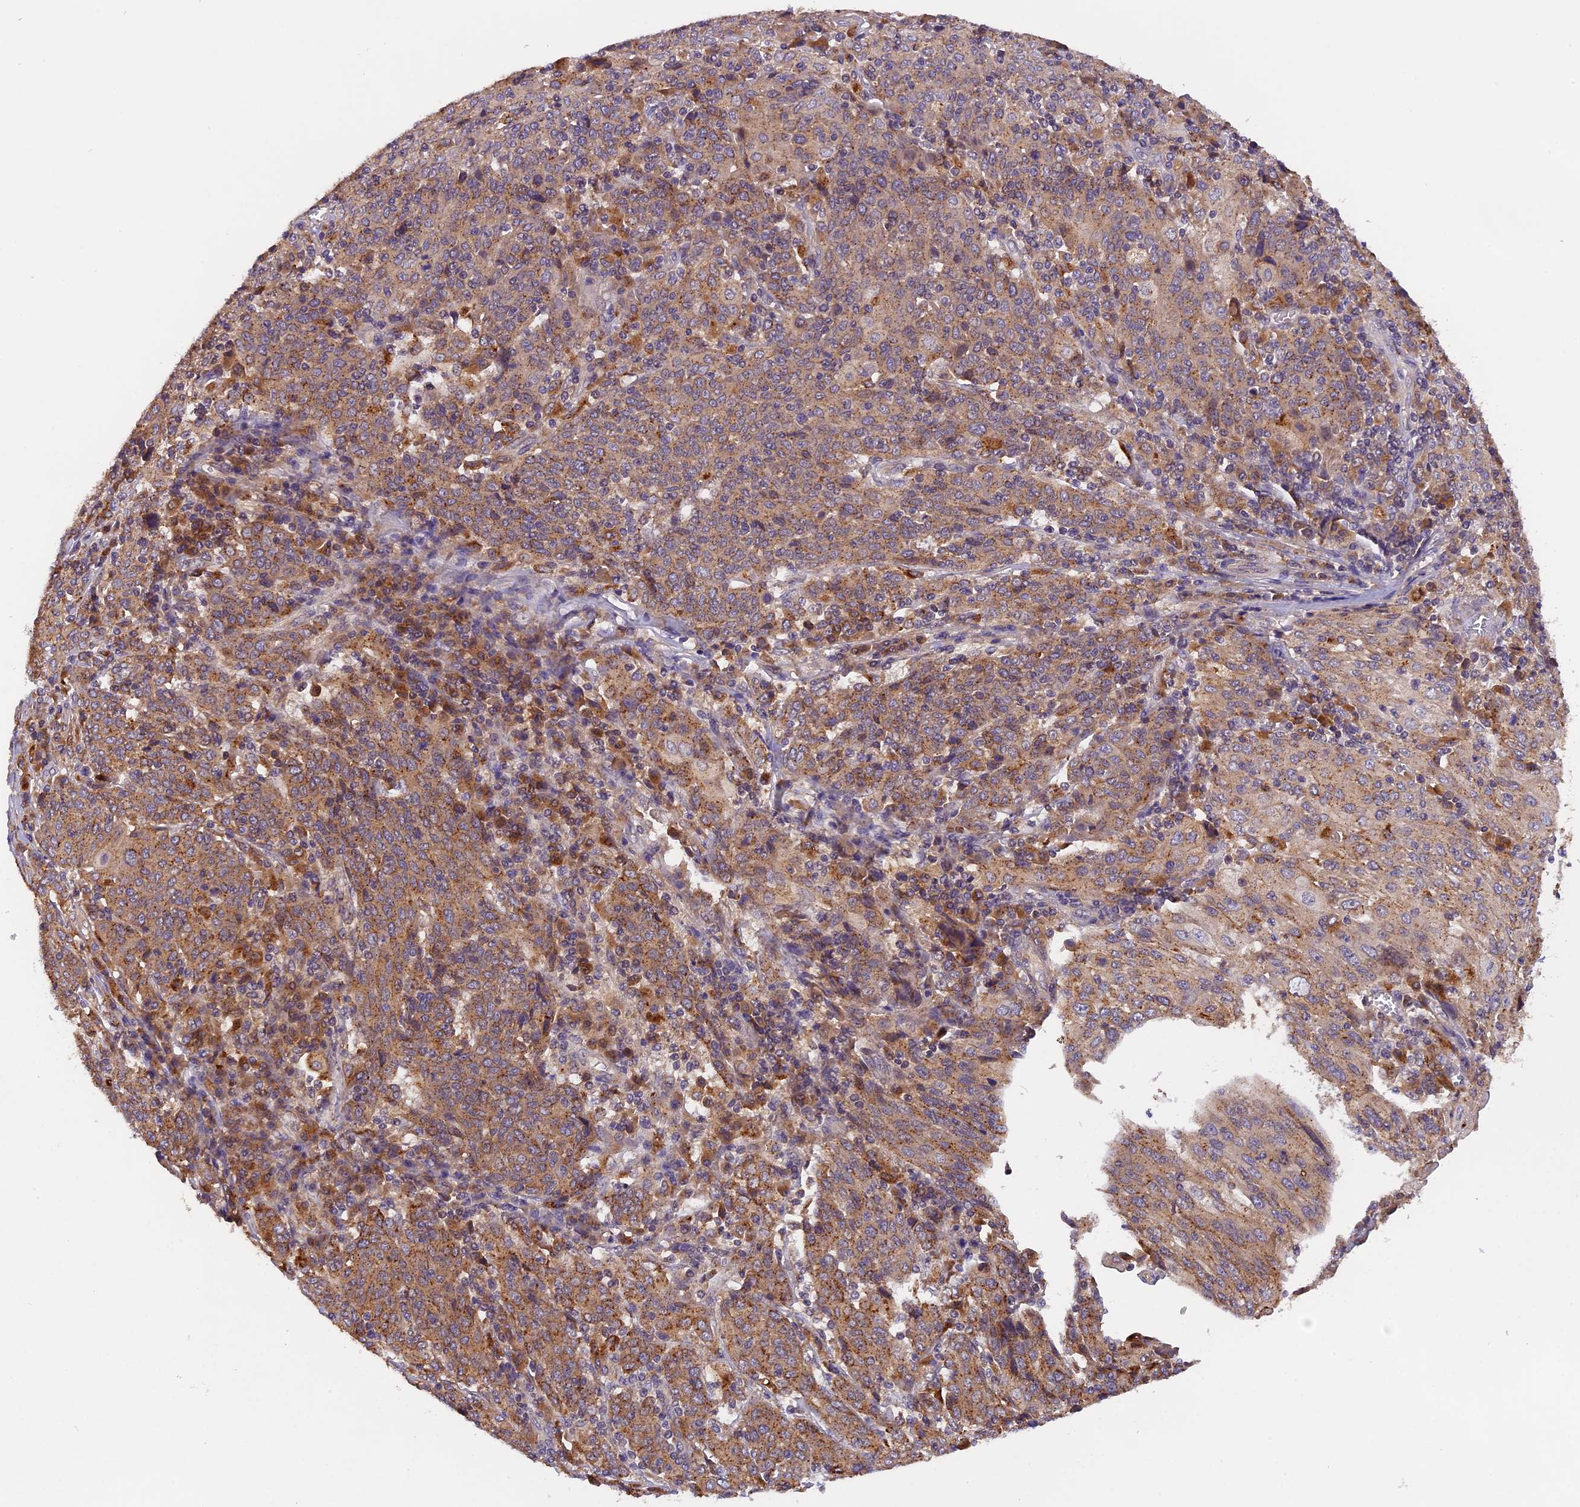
{"staining": {"intensity": "moderate", "quantity": ">75%", "location": "cytoplasmic/membranous"}, "tissue": "cervical cancer", "cell_type": "Tumor cells", "image_type": "cancer", "snomed": [{"axis": "morphology", "description": "Squamous cell carcinoma, NOS"}, {"axis": "topography", "description": "Cervix"}], "caption": "A brown stain shows moderate cytoplasmic/membranous expression of a protein in cervical squamous cell carcinoma tumor cells.", "gene": "COPE", "patient": {"sex": "female", "age": 67}}